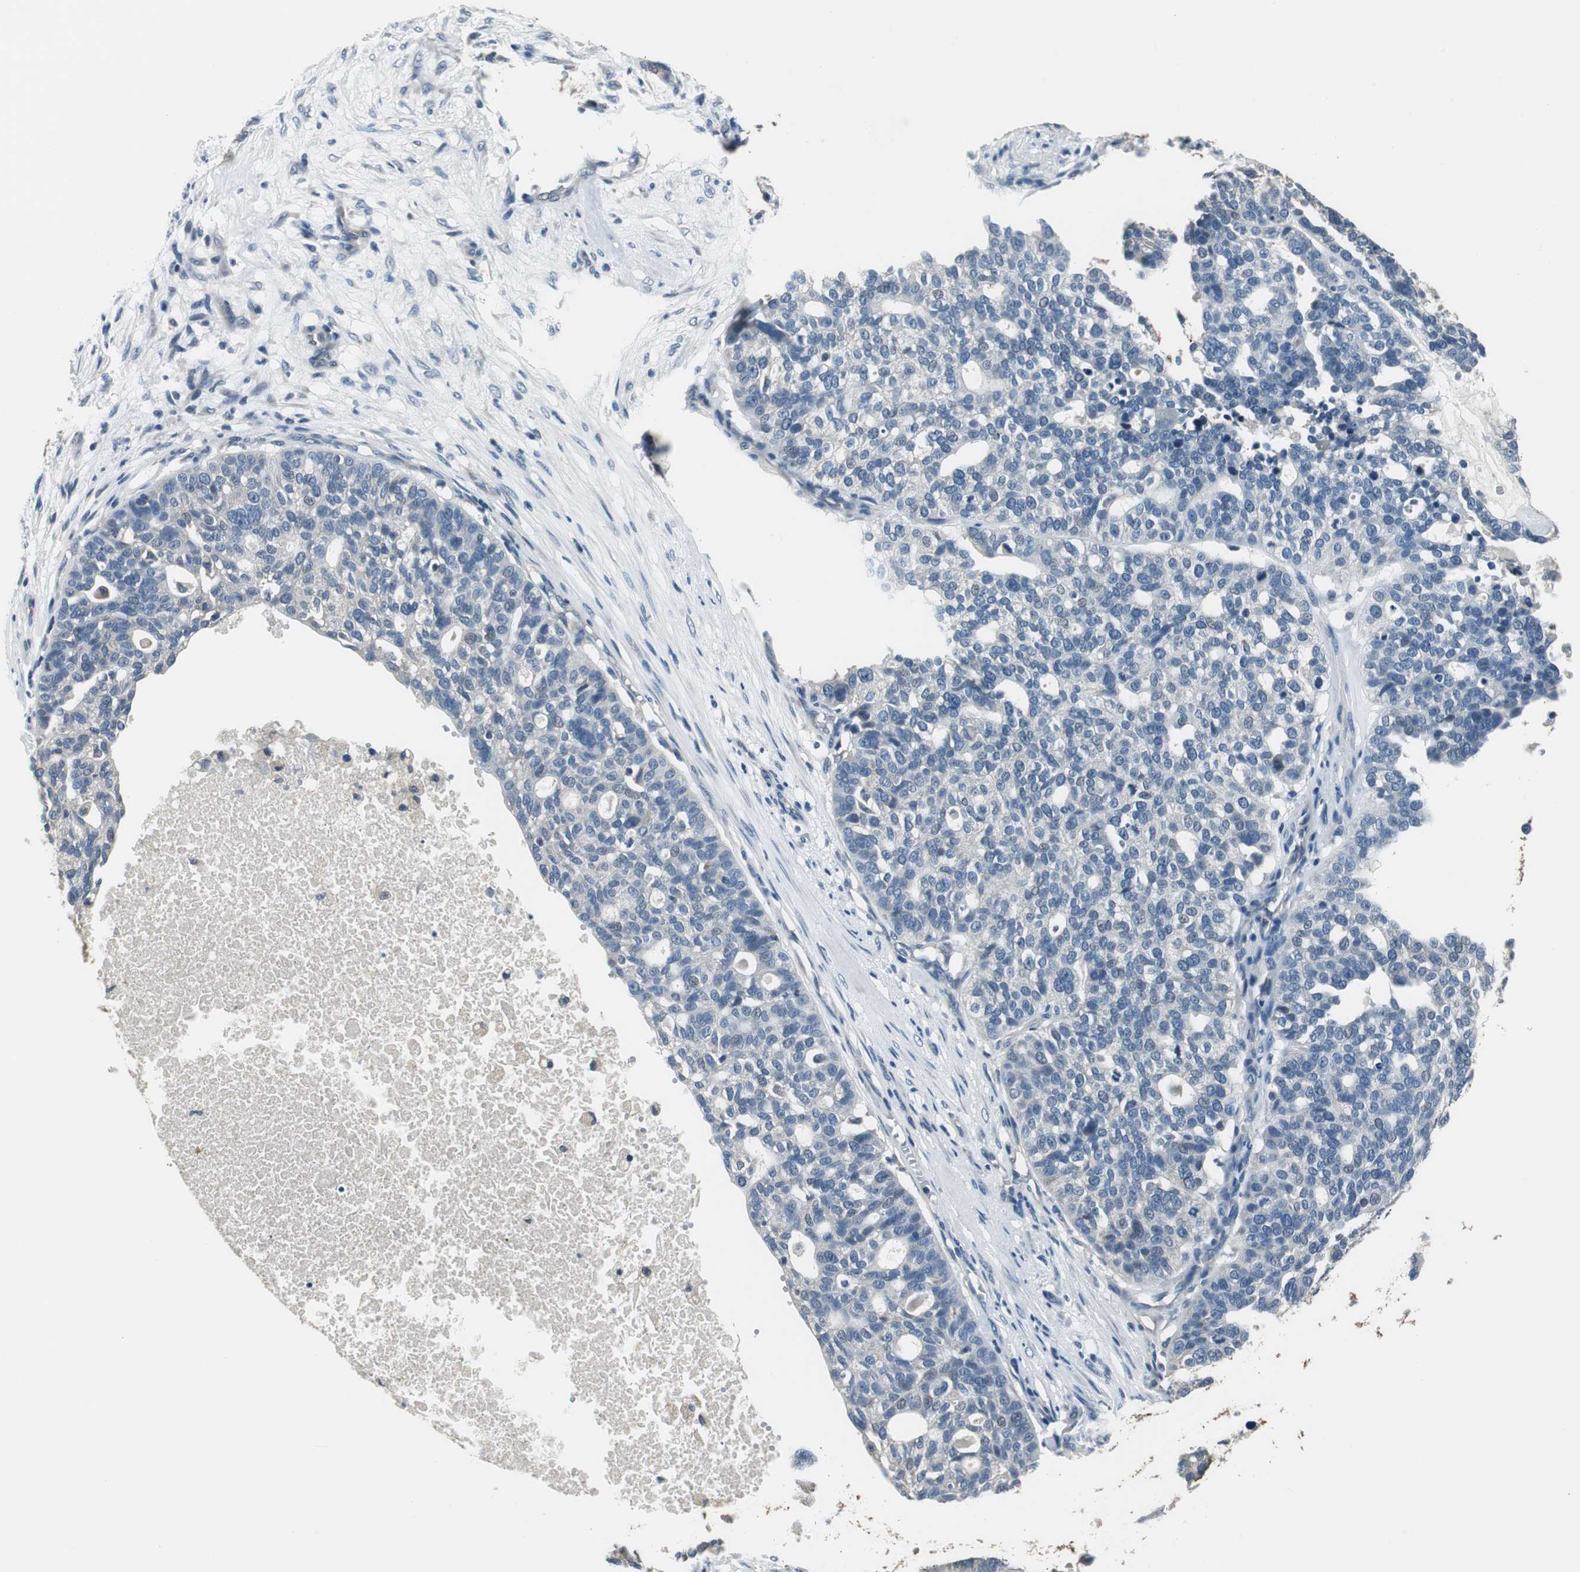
{"staining": {"intensity": "negative", "quantity": "none", "location": "none"}, "tissue": "ovarian cancer", "cell_type": "Tumor cells", "image_type": "cancer", "snomed": [{"axis": "morphology", "description": "Cystadenocarcinoma, serous, NOS"}, {"axis": "topography", "description": "Ovary"}], "caption": "Tumor cells show no significant protein expression in serous cystadenocarcinoma (ovarian).", "gene": "MTIF2", "patient": {"sex": "female", "age": 59}}